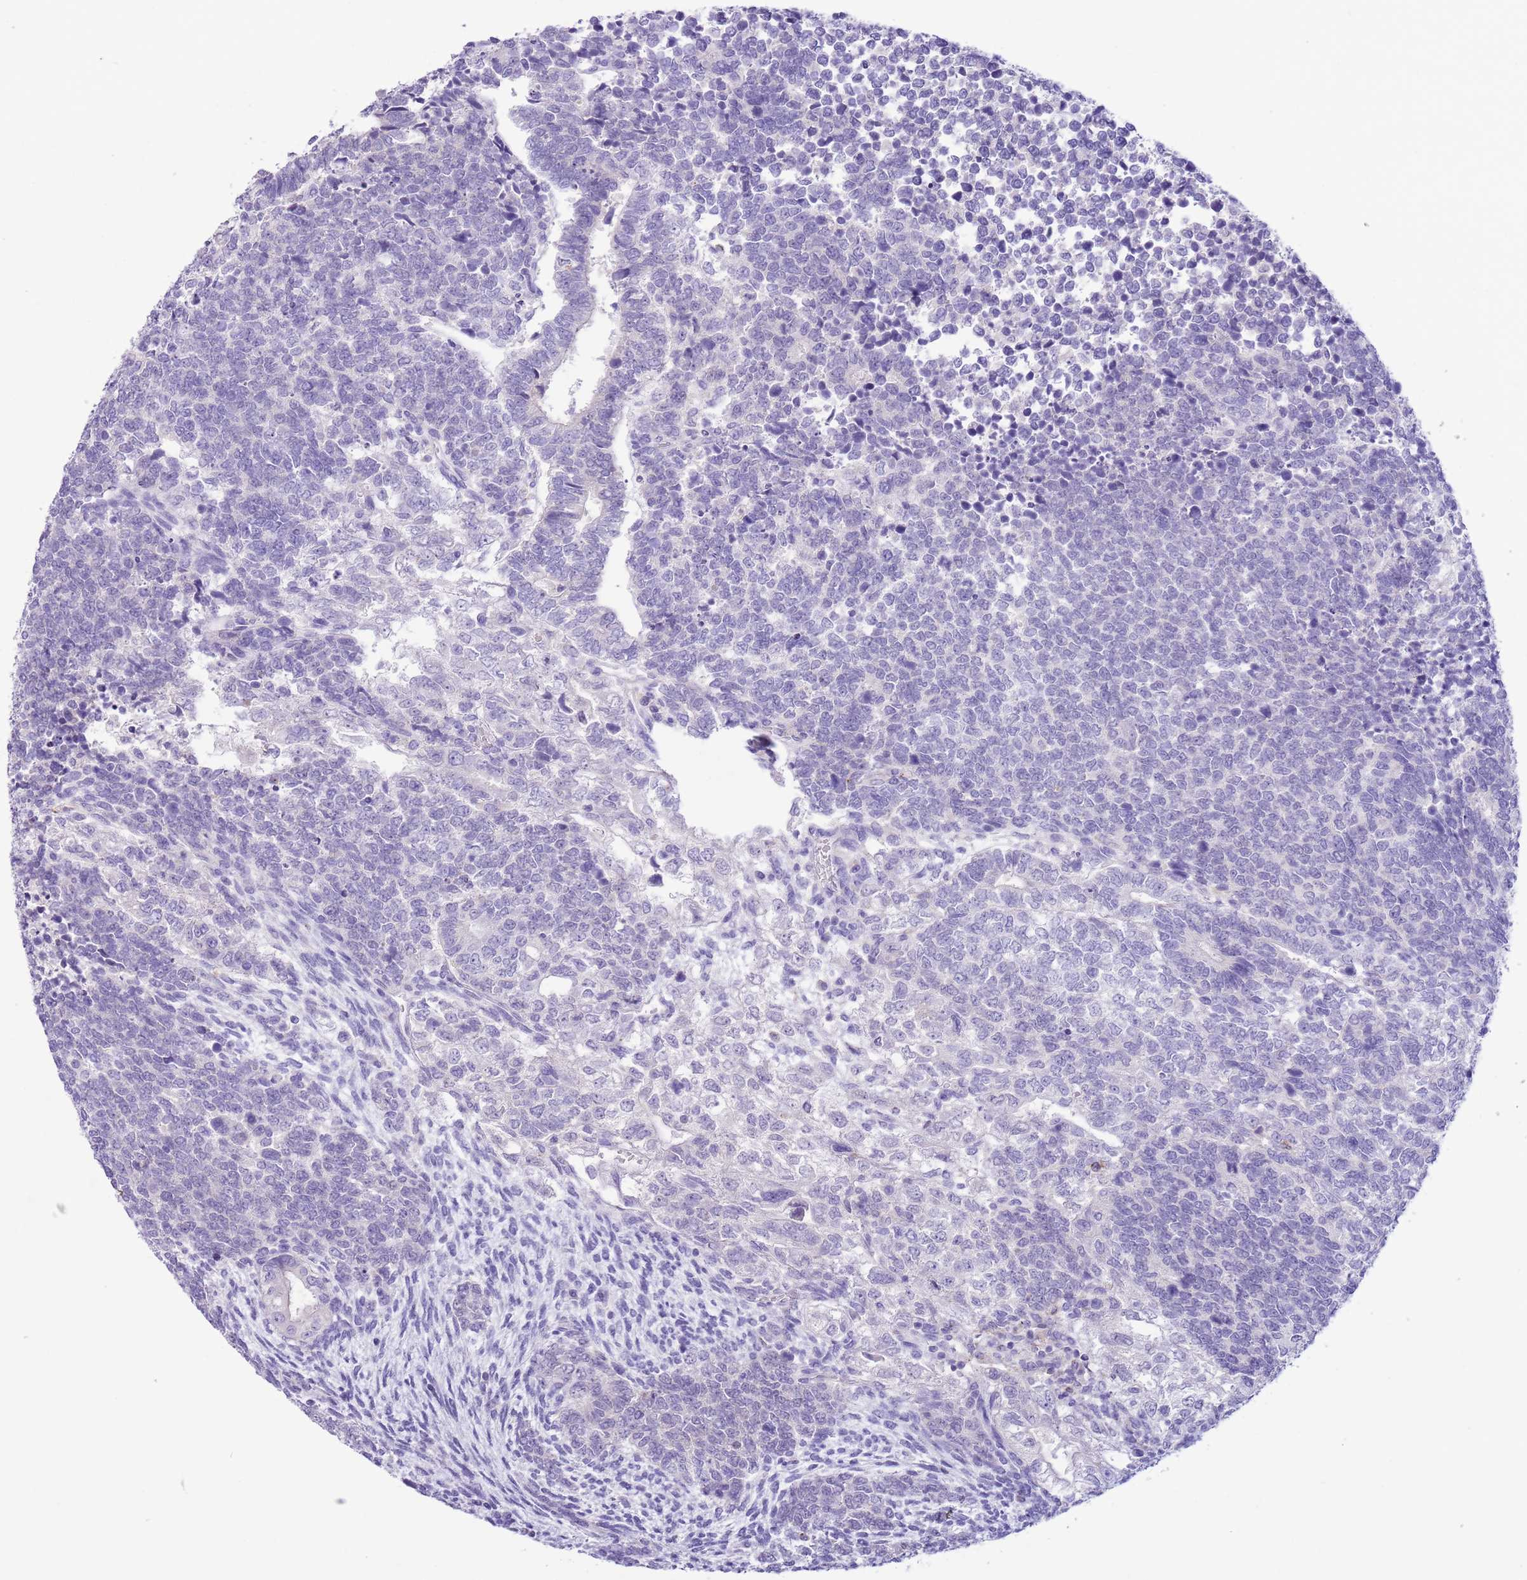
{"staining": {"intensity": "negative", "quantity": "none", "location": "none"}, "tissue": "testis cancer", "cell_type": "Tumor cells", "image_type": "cancer", "snomed": [{"axis": "morphology", "description": "Carcinoma, Embryonal, NOS"}, {"axis": "topography", "description": "Testis"}], "caption": "This micrograph is of embryonal carcinoma (testis) stained with immunohistochemistry to label a protein in brown with the nuclei are counter-stained blue. There is no staining in tumor cells. (Brightfield microscopy of DAB (3,3'-diaminobenzidine) IHC at high magnification).", "gene": "ZNF697", "patient": {"sex": "male", "age": 23}}